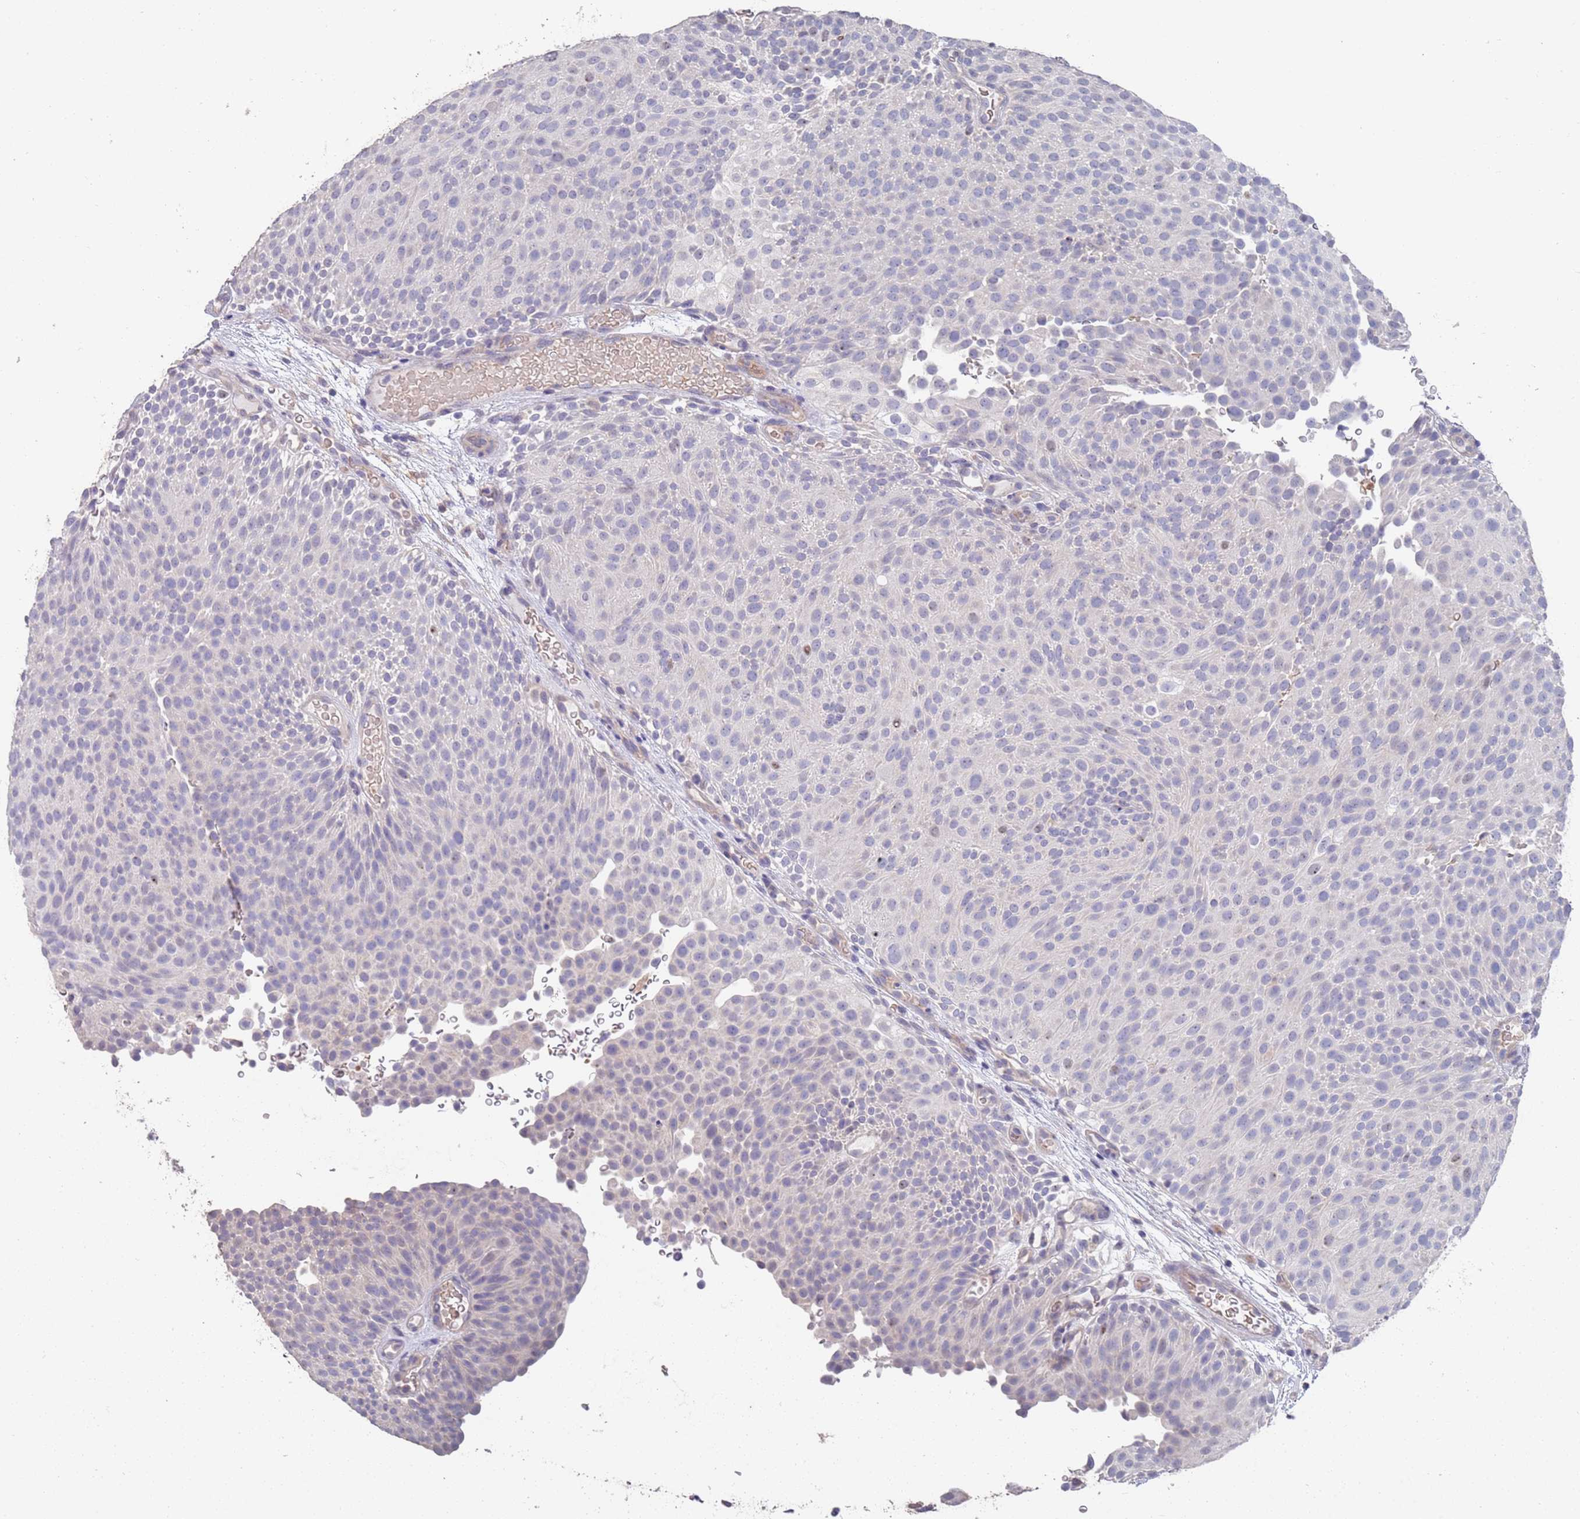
{"staining": {"intensity": "negative", "quantity": "none", "location": "none"}, "tissue": "urothelial cancer", "cell_type": "Tumor cells", "image_type": "cancer", "snomed": [{"axis": "morphology", "description": "Urothelial carcinoma, Low grade"}, {"axis": "topography", "description": "Urinary bladder"}], "caption": "Tumor cells show no significant expression in urothelial cancer.", "gene": "ANK2", "patient": {"sex": "male", "age": 78}}